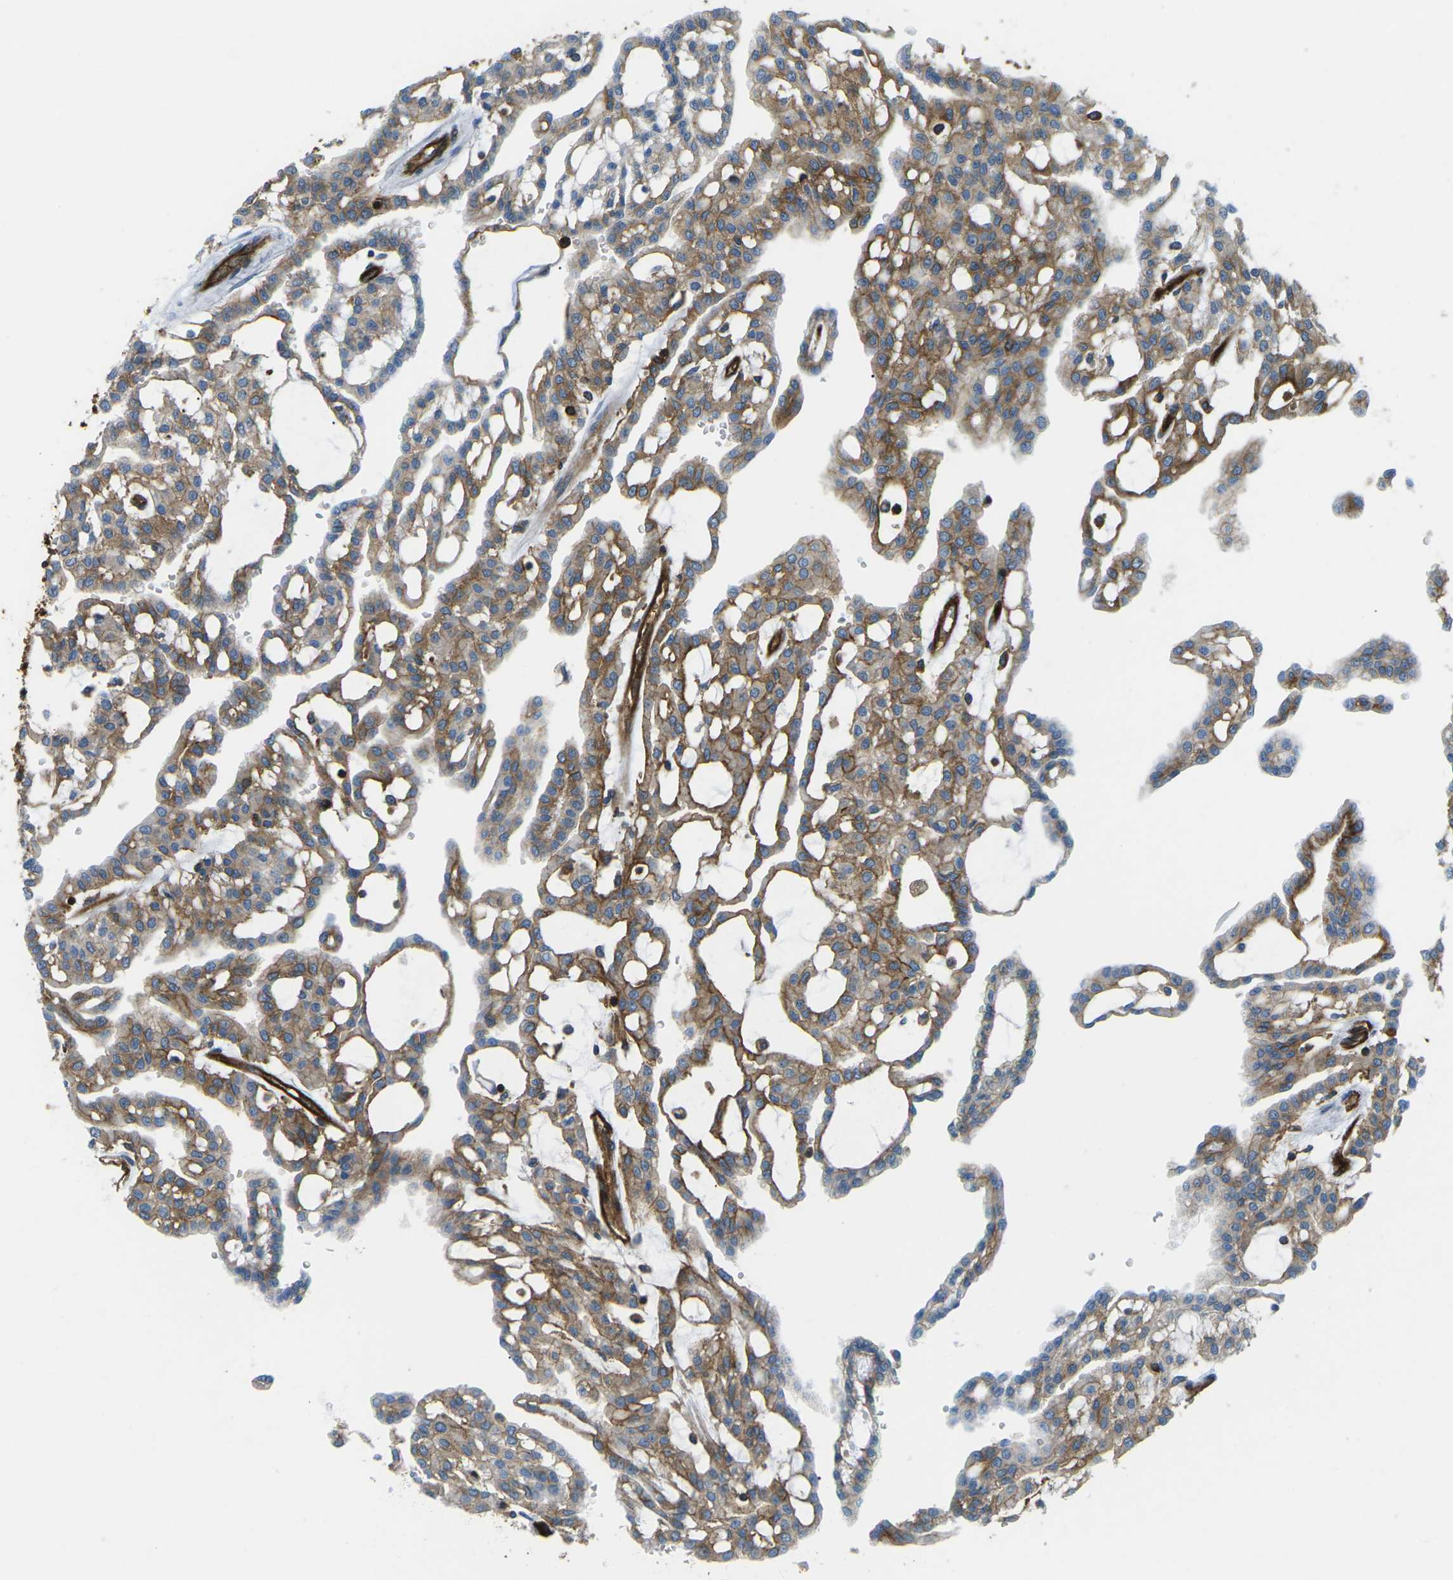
{"staining": {"intensity": "moderate", "quantity": ">75%", "location": "cytoplasmic/membranous"}, "tissue": "renal cancer", "cell_type": "Tumor cells", "image_type": "cancer", "snomed": [{"axis": "morphology", "description": "Adenocarcinoma, NOS"}, {"axis": "topography", "description": "Kidney"}], "caption": "This image reveals immunohistochemistry staining of renal cancer, with medium moderate cytoplasmic/membranous expression in approximately >75% of tumor cells.", "gene": "HLA-B", "patient": {"sex": "male", "age": 63}}